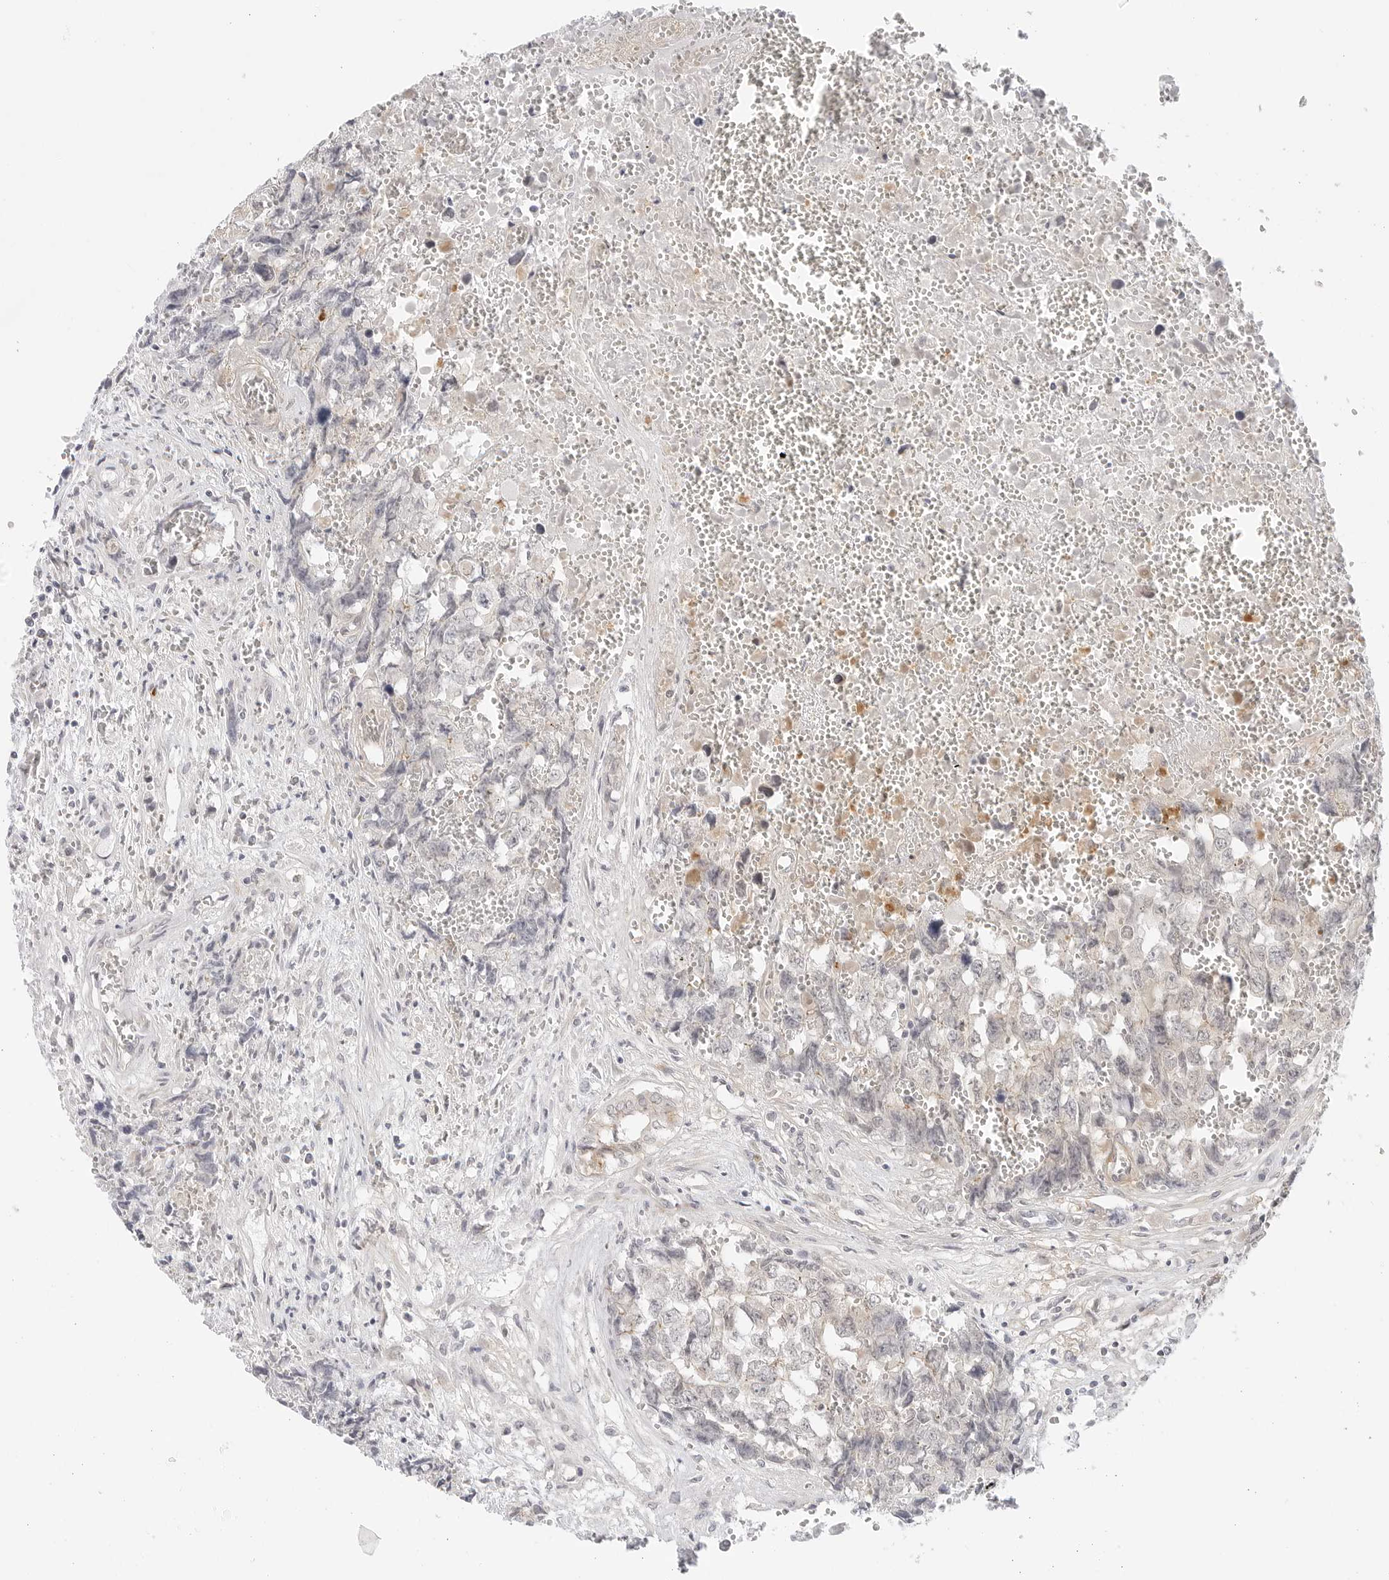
{"staining": {"intensity": "negative", "quantity": "none", "location": "none"}, "tissue": "testis cancer", "cell_type": "Tumor cells", "image_type": "cancer", "snomed": [{"axis": "morphology", "description": "Carcinoma, Embryonal, NOS"}, {"axis": "topography", "description": "Testis"}], "caption": "DAB (3,3'-diaminobenzidine) immunohistochemical staining of testis embryonal carcinoma shows no significant staining in tumor cells. (DAB immunohistochemistry (IHC) with hematoxylin counter stain).", "gene": "TCP1", "patient": {"sex": "male", "age": 31}}